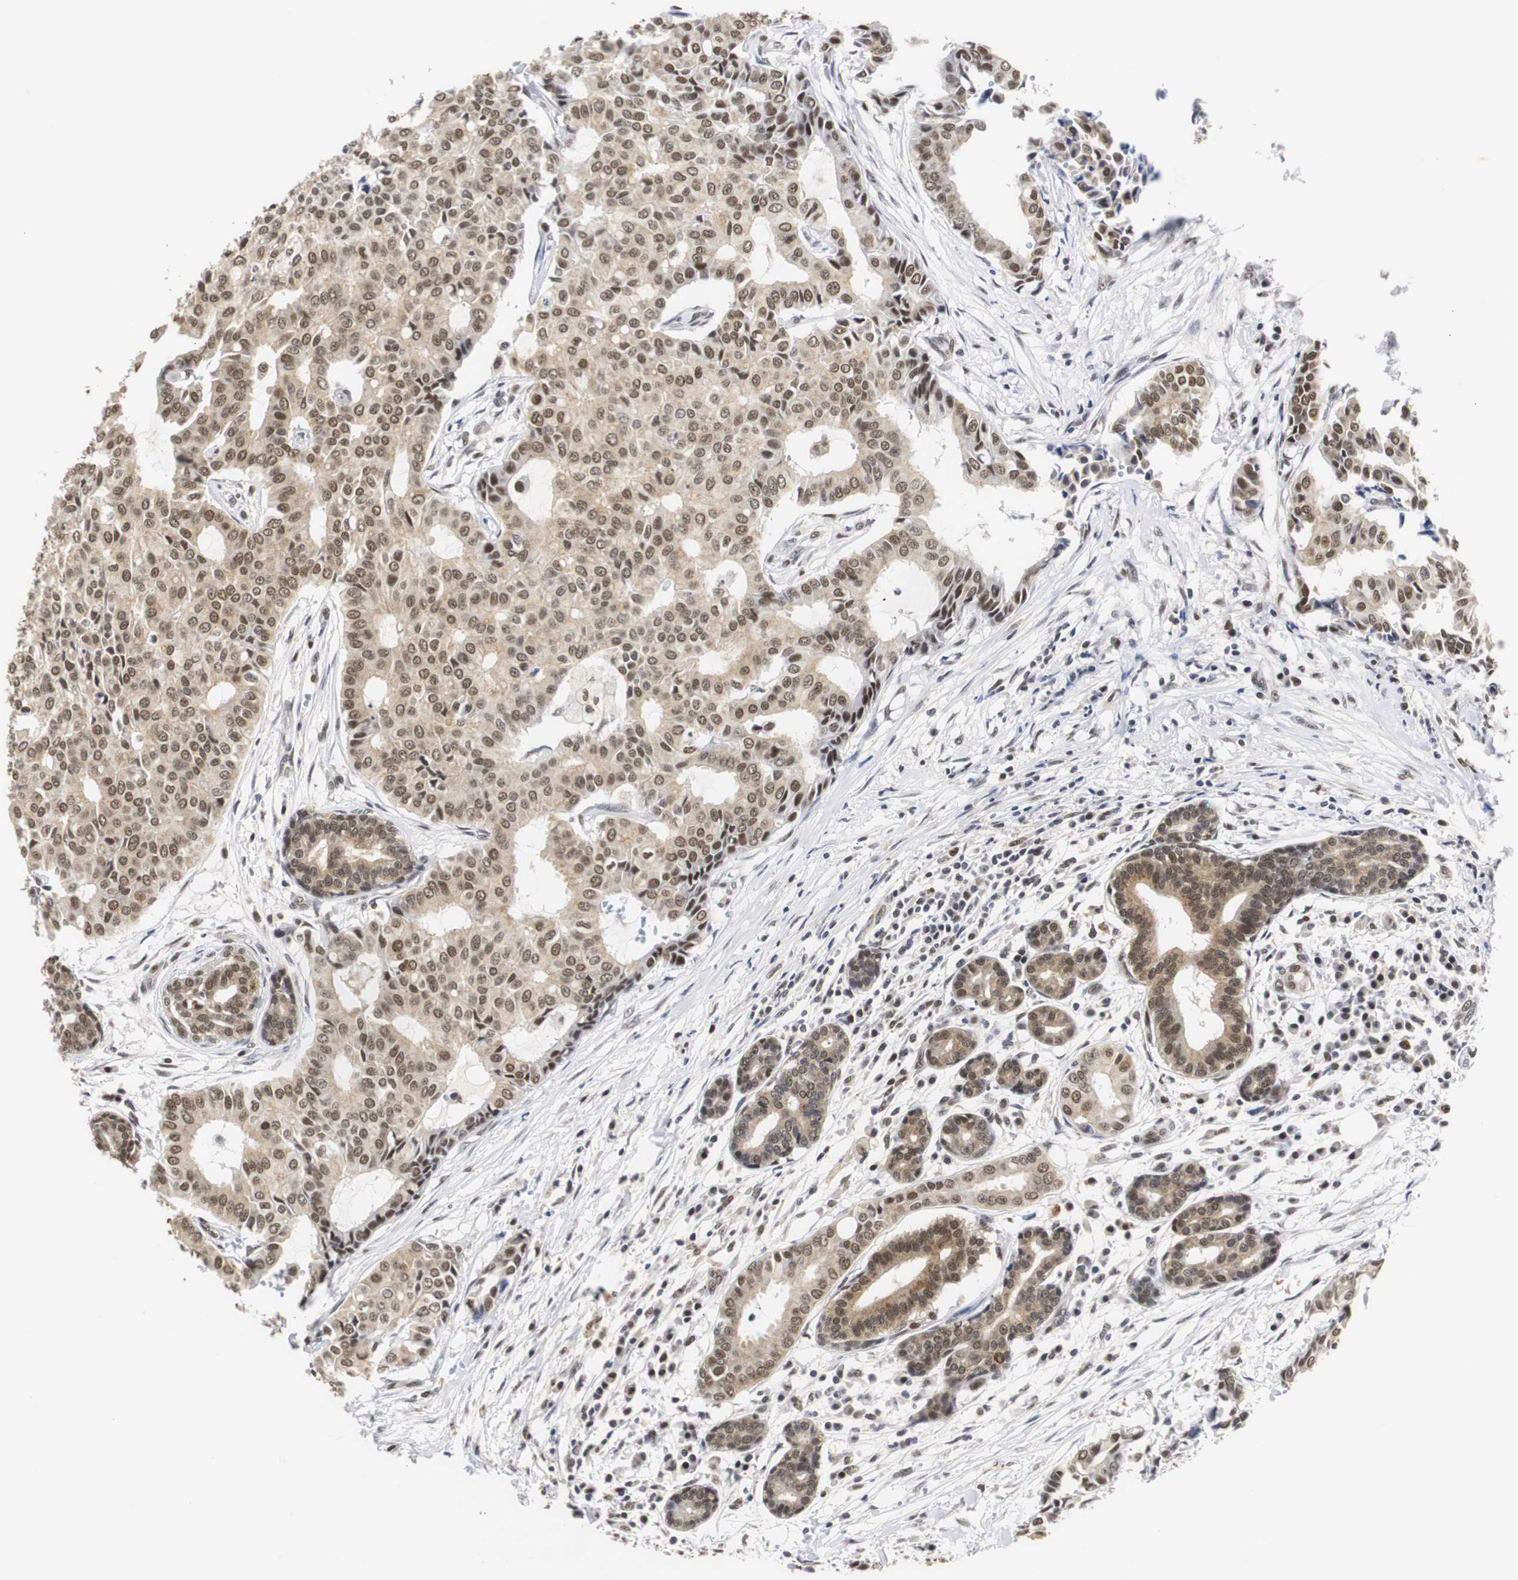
{"staining": {"intensity": "moderate", "quantity": ">75%", "location": "cytoplasmic/membranous,nuclear"}, "tissue": "head and neck cancer", "cell_type": "Tumor cells", "image_type": "cancer", "snomed": [{"axis": "morphology", "description": "Adenocarcinoma, NOS"}, {"axis": "topography", "description": "Salivary gland"}, {"axis": "topography", "description": "Head-Neck"}], "caption": "Immunohistochemical staining of human head and neck cancer (adenocarcinoma) displays moderate cytoplasmic/membranous and nuclear protein staining in approximately >75% of tumor cells. Immunohistochemistry stains the protein of interest in brown and the nuclei are stained blue.", "gene": "ZFC3H1", "patient": {"sex": "female", "age": 59}}